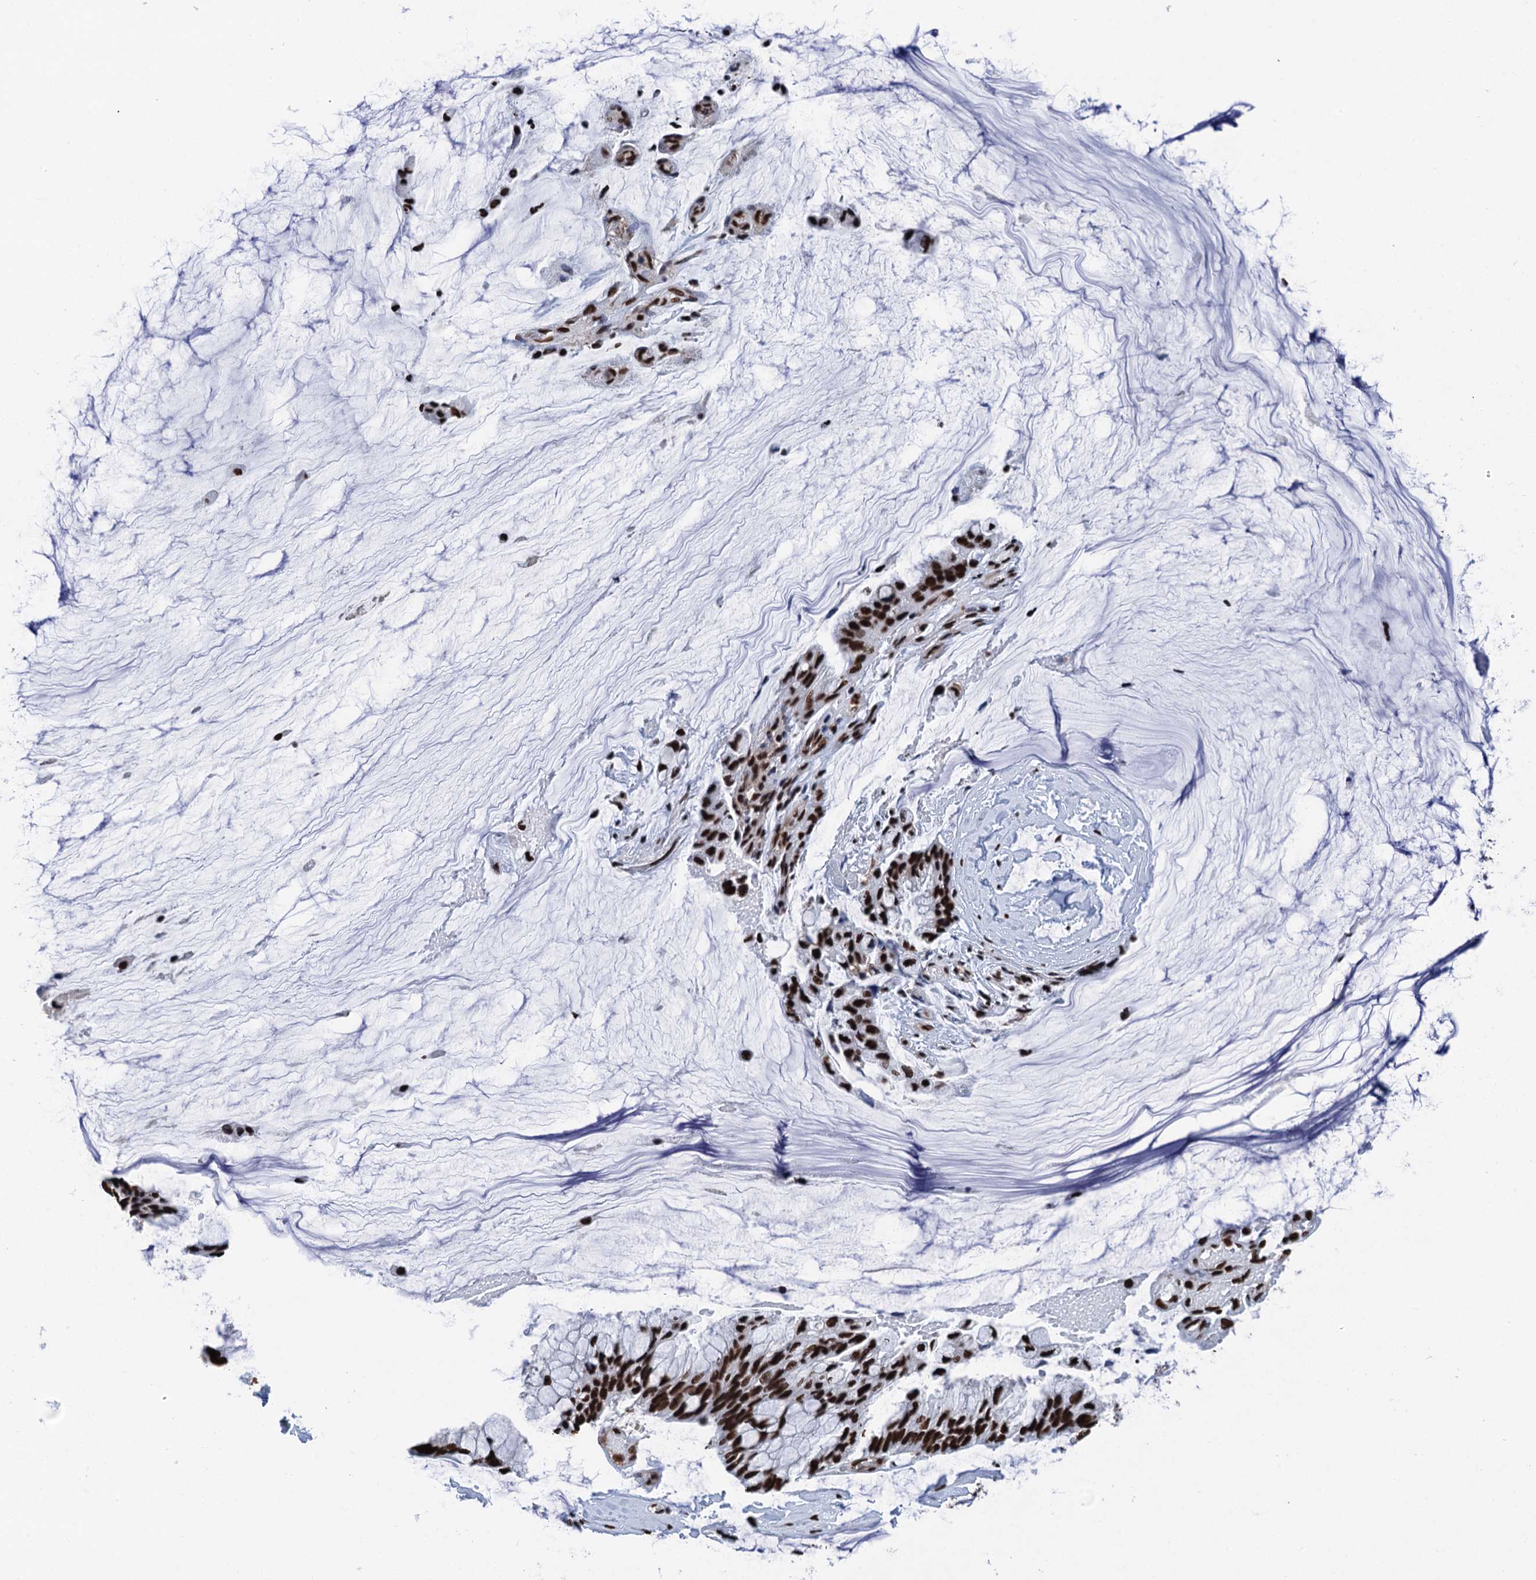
{"staining": {"intensity": "strong", "quantity": ">75%", "location": "nuclear"}, "tissue": "ovarian cancer", "cell_type": "Tumor cells", "image_type": "cancer", "snomed": [{"axis": "morphology", "description": "Cystadenocarcinoma, mucinous, NOS"}, {"axis": "topography", "description": "Ovary"}], "caption": "Ovarian cancer (mucinous cystadenocarcinoma) tissue displays strong nuclear positivity in about >75% of tumor cells, visualized by immunohistochemistry. (DAB (3,3'-diaminobenzidine) = brown stain, brightfield microscopy at high magnification).", "gene": "UBA2", "patient": {"sex": "female", "age": 39}}